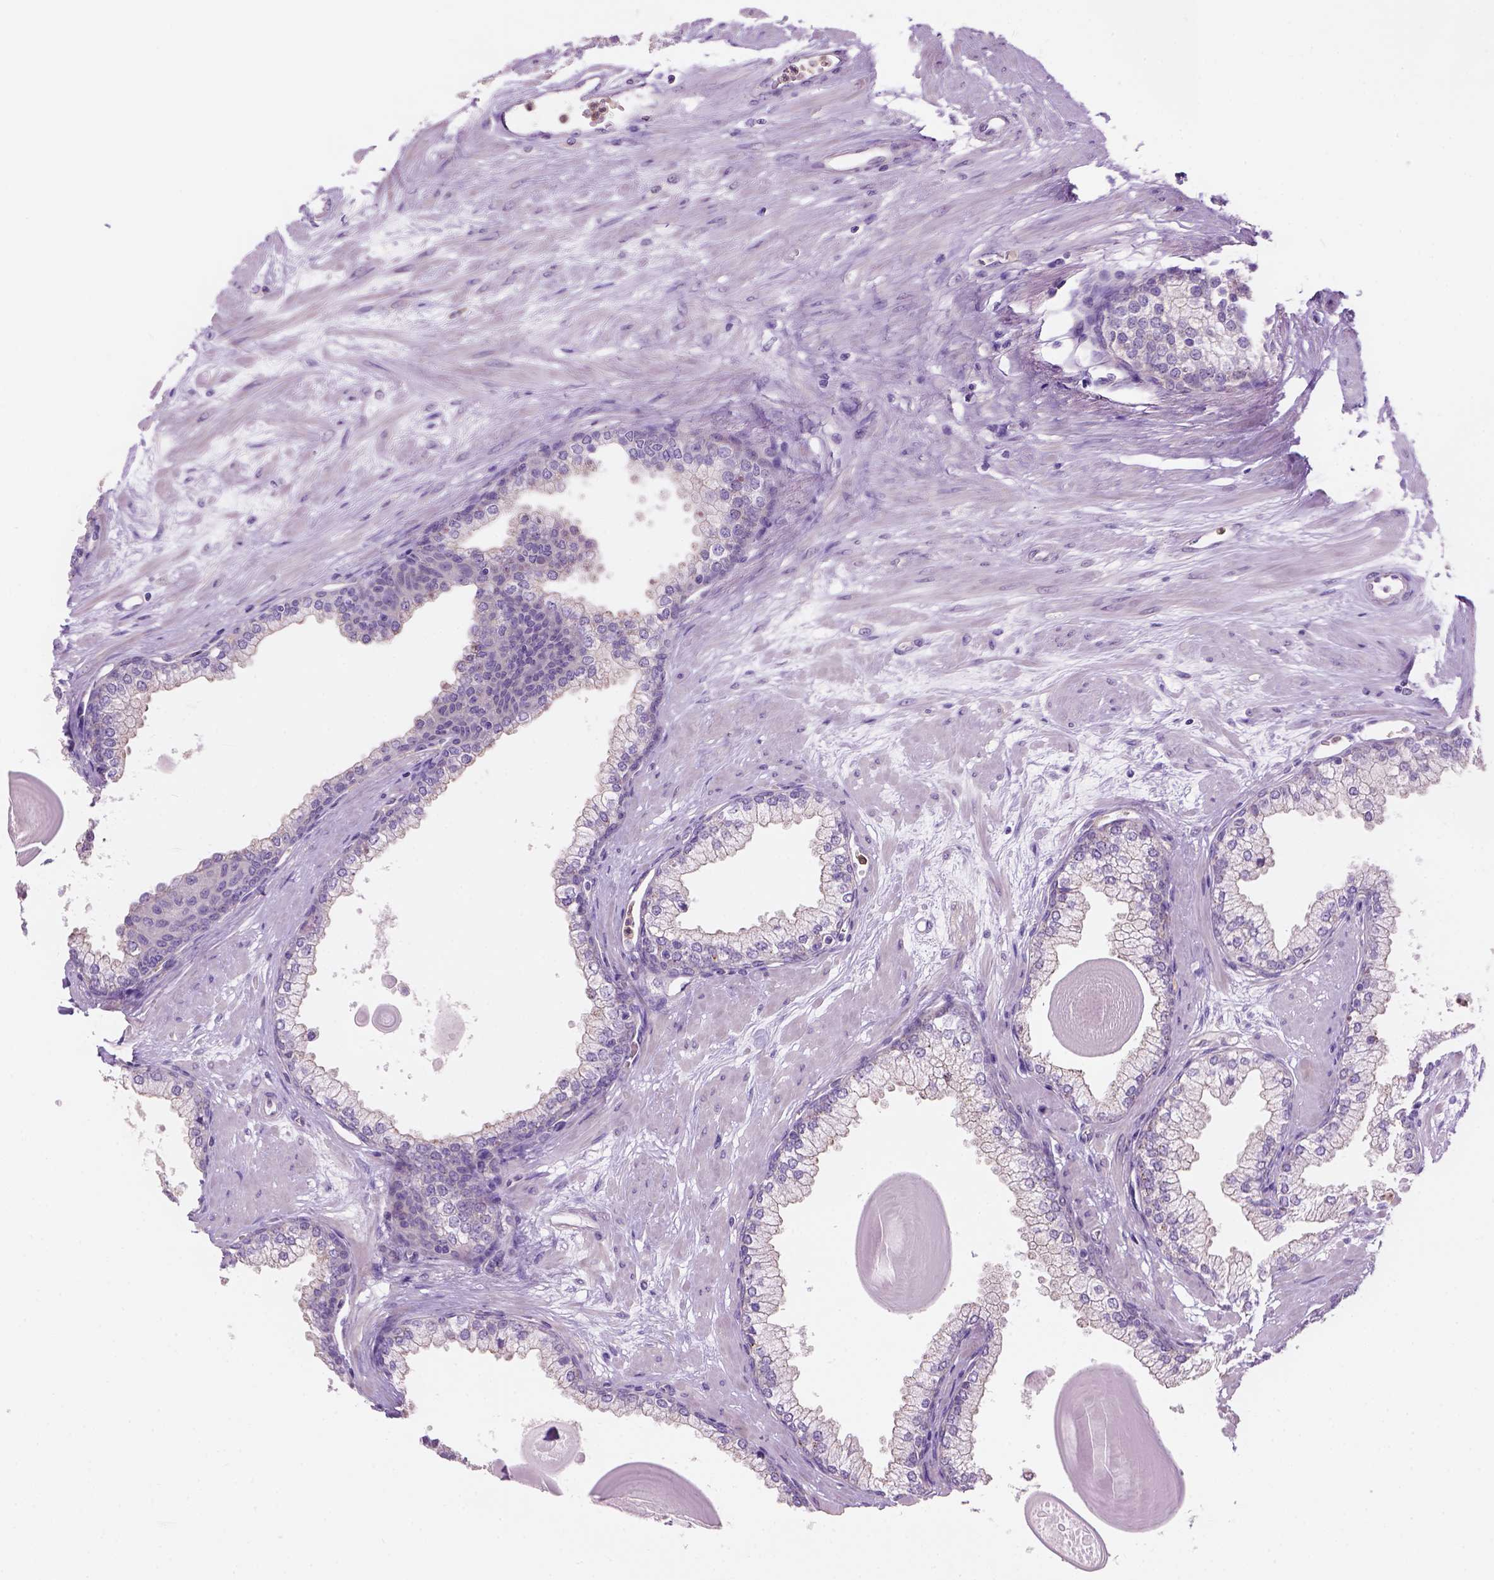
{"staining": {"intensity": "negative", "quantity": "none", "location": "none"}, "tissue": "prostate", "cell_type": "Glandular cells", "image_type": "normal", "snomed": [{"axis": "morphology", "description": "Normal tissue, NOS"}, {"axis": "topography", "description": "Prostate"}, {"axis": "topography", "description": "Peripheral nerve tissue"}], "caption": "The photomicrograph exhibits no significant positivity in glandular cells of prostate. (DAB (3,3'-diaminobenzidine) immunohistochemistry with hematoxylin counter stain).", "gene": "CD84", "patient": {"sex": "male", "age": 61}}